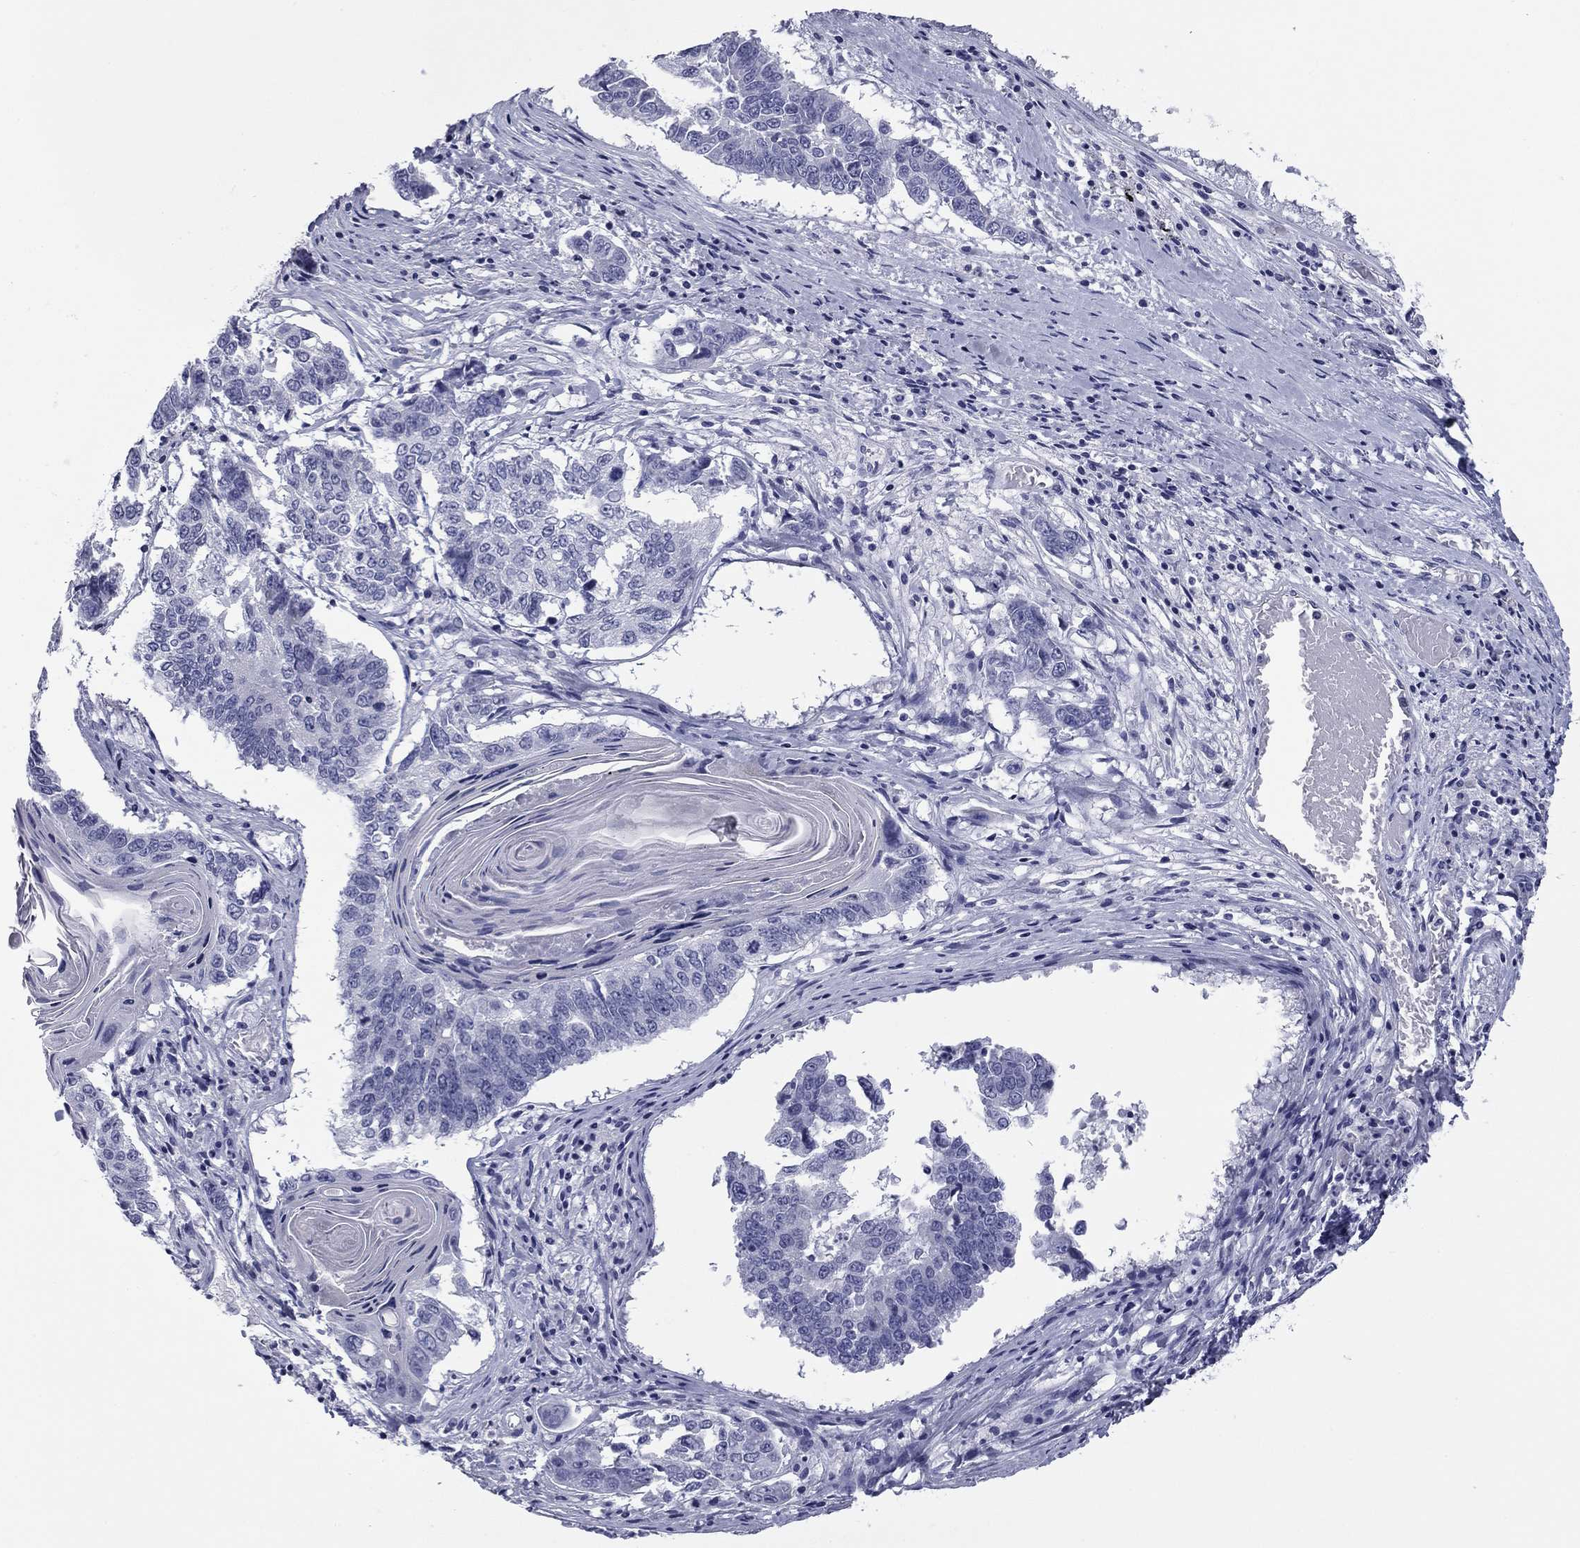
{"staining": {"intensity": "negative", "quantity": "none", "location": "none"}, "tissue": "lung cancer", "cell_type": "Tumor cells", "image_type": "cancer", "snomed": [{"axis": "morphology", "description": "Squamous cell carcinoma, NOS"}, {"axis": "topography", "description": "Lung"}], "caption": "Histopathology image shows no protein staining in tumor cells of lung cancer (squamous cell carcinoma) tissue.", "gene": "ABCC2", "patient": {"sex": "male", "age": 73}}